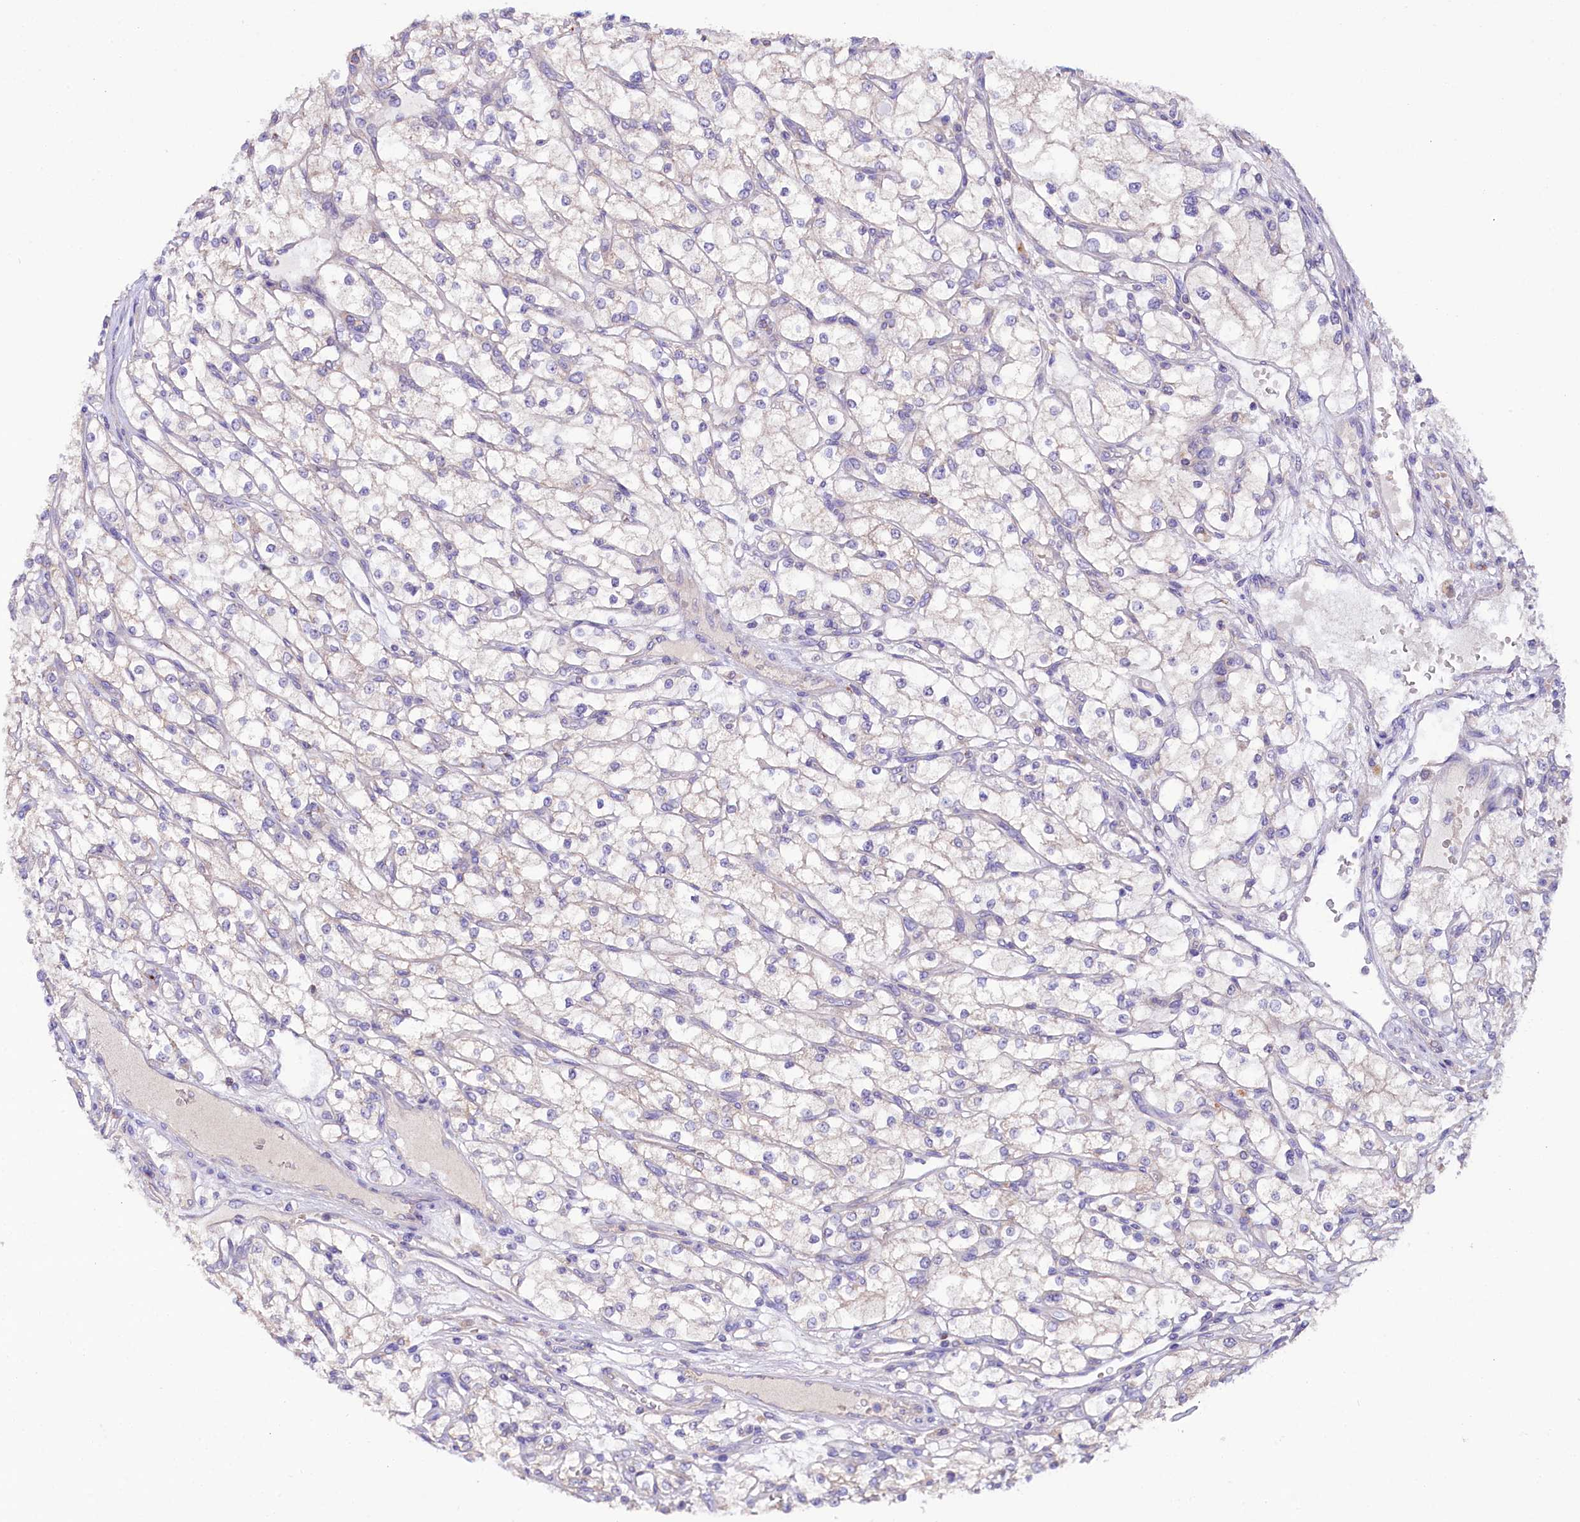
{"staining": {"intensity": "negative", "quantity": "none", "location": "none"}, "tissue": "renal cancer", "cell_type": "Tumor cells", "image_type": "cancer", "snomed": [{"axis": "morphology", "description": "Adenocarcinoma, NOS"}, {"axis": "topography", "description": "Kidney"}], "caption": "An IHC image of renal cancer is shown. There is no staining in tumor cells of renal cancer.", "gene": "ZNF45", "patient": {"sex": "male", "age": 80}}